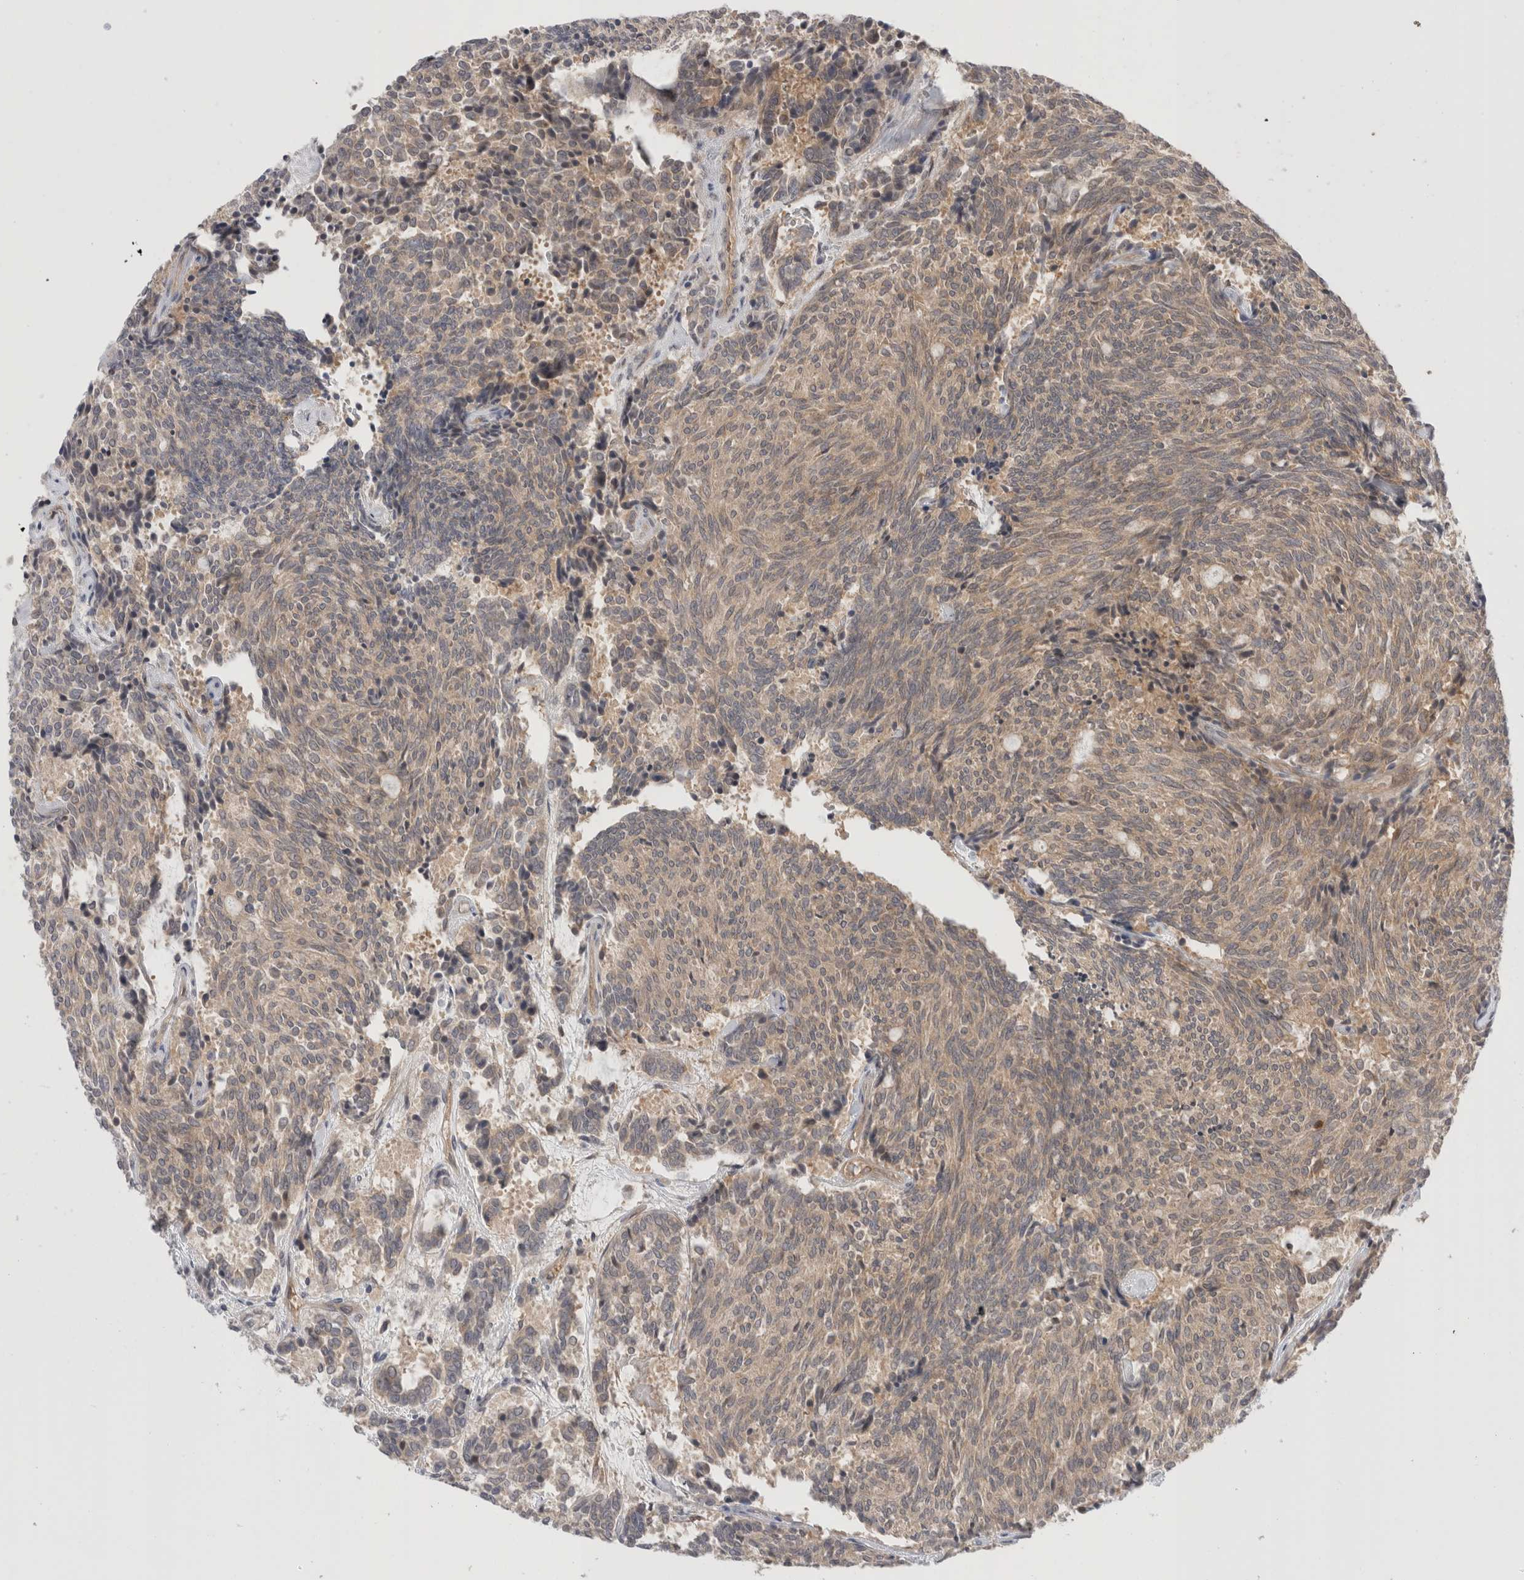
{"staining": {"intensity": "weak", "quantity": ">75%", "location": "cytoplasmic/membranous"}, "tissue": "carcinoid", "cell_type": "Tumor cells", "image_type": "cancer", "snomed": [{"axis": "morphology", "description": "Carcinoid, malignant, NOS"}, {"axis": "topography", "description": "Pancreas"}], "caption": "Approximately >75% of tumor cells in human malignant carcinoid reveal weak cytoplasmic/membranous protein expression as visualized by brown immunohistochemical staining.", "gene": "NFKB1", "patient": {"sex": "female", "age": 54}}